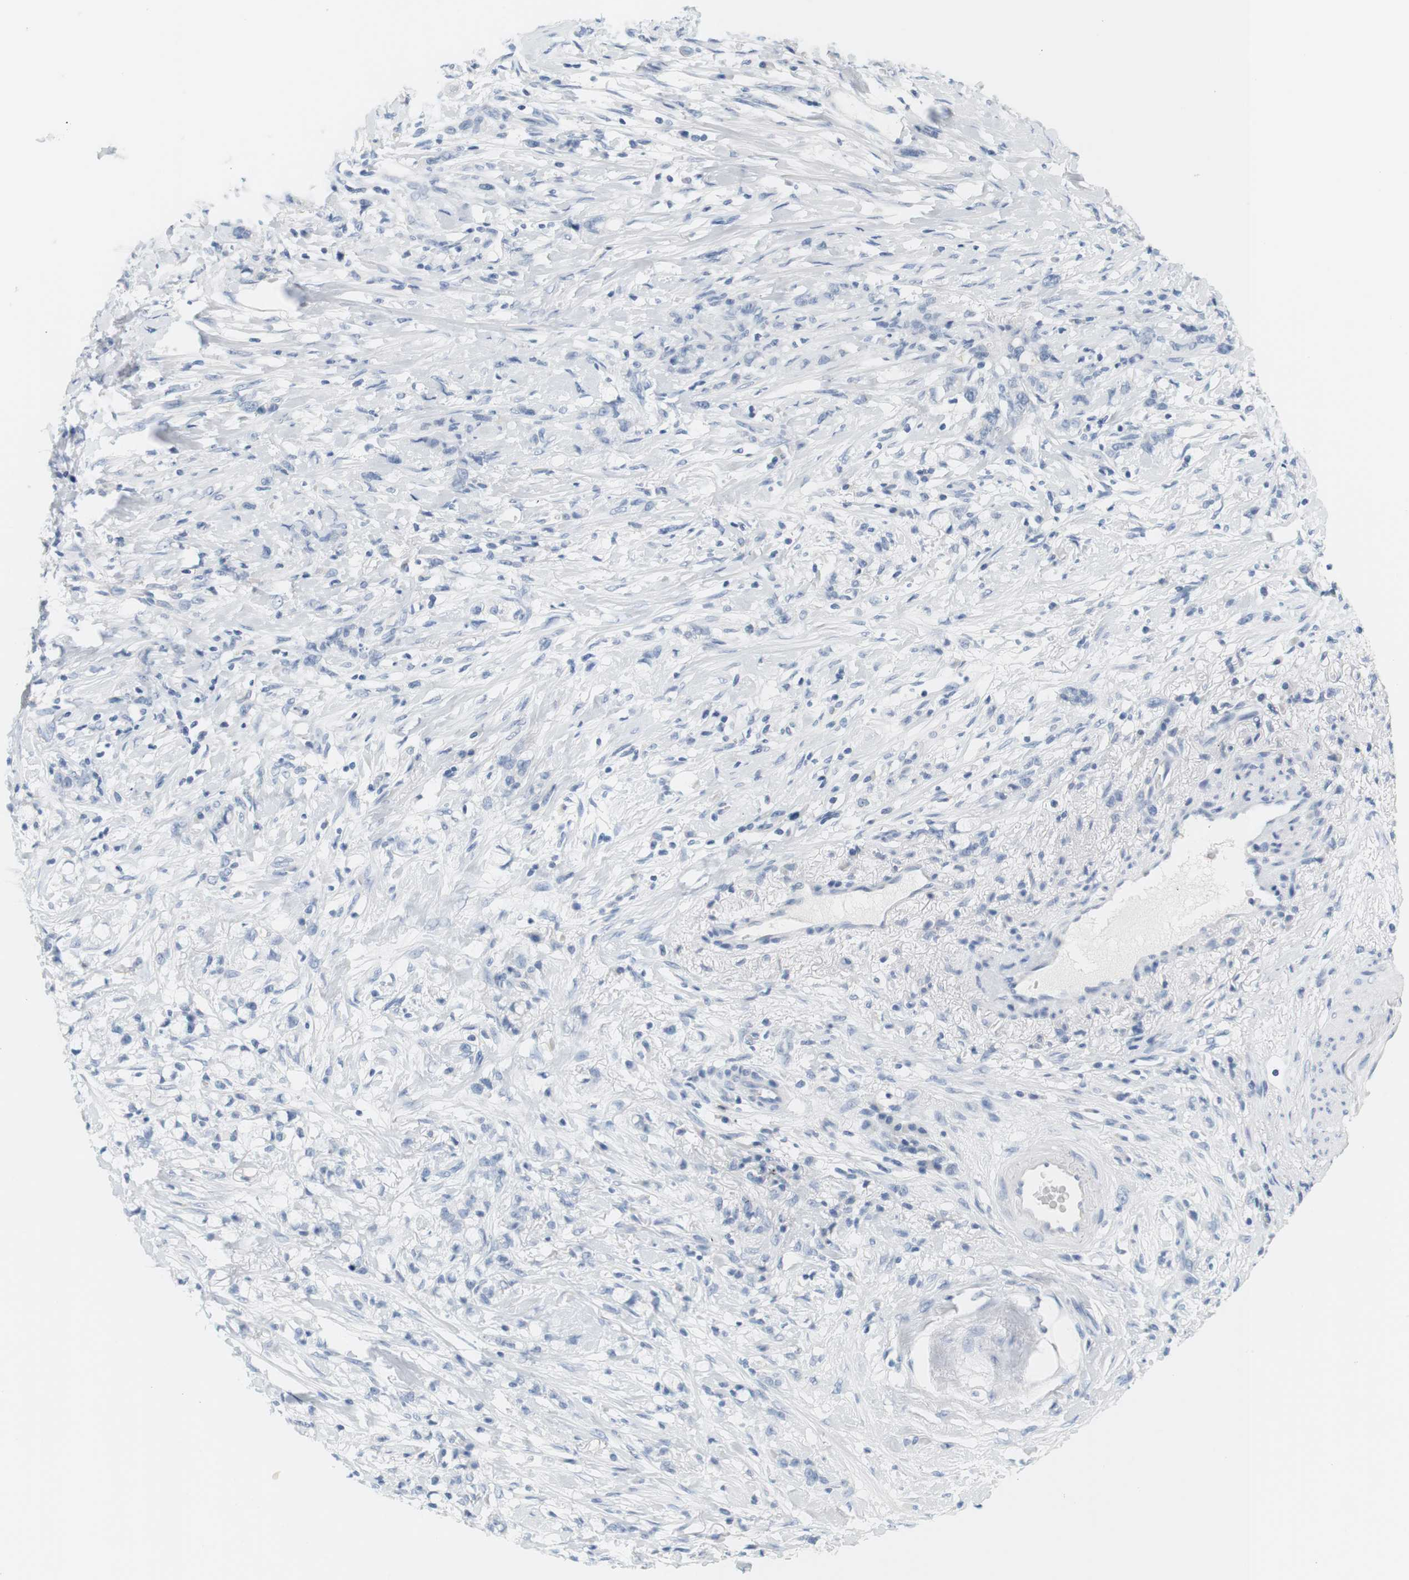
{"staining": {"intensity": "negative", "quantity": "none", "location": "none"}, "tissue": "stomach cancer", "cell_type": "Tumor cells", "image_type": "cancer", "snomed": [{"axis": "morphology", "description": "Adenocarcinoma, NOS"}, {"axis": "topography", "description": "Stomach, lower"}], "caption": "Adenocarcinoma (stomach) stained for a protein using IHC displays no positivity tumor cells.", "gene": "OPRM1", "patient": {"sex": "male", "age": 88}}